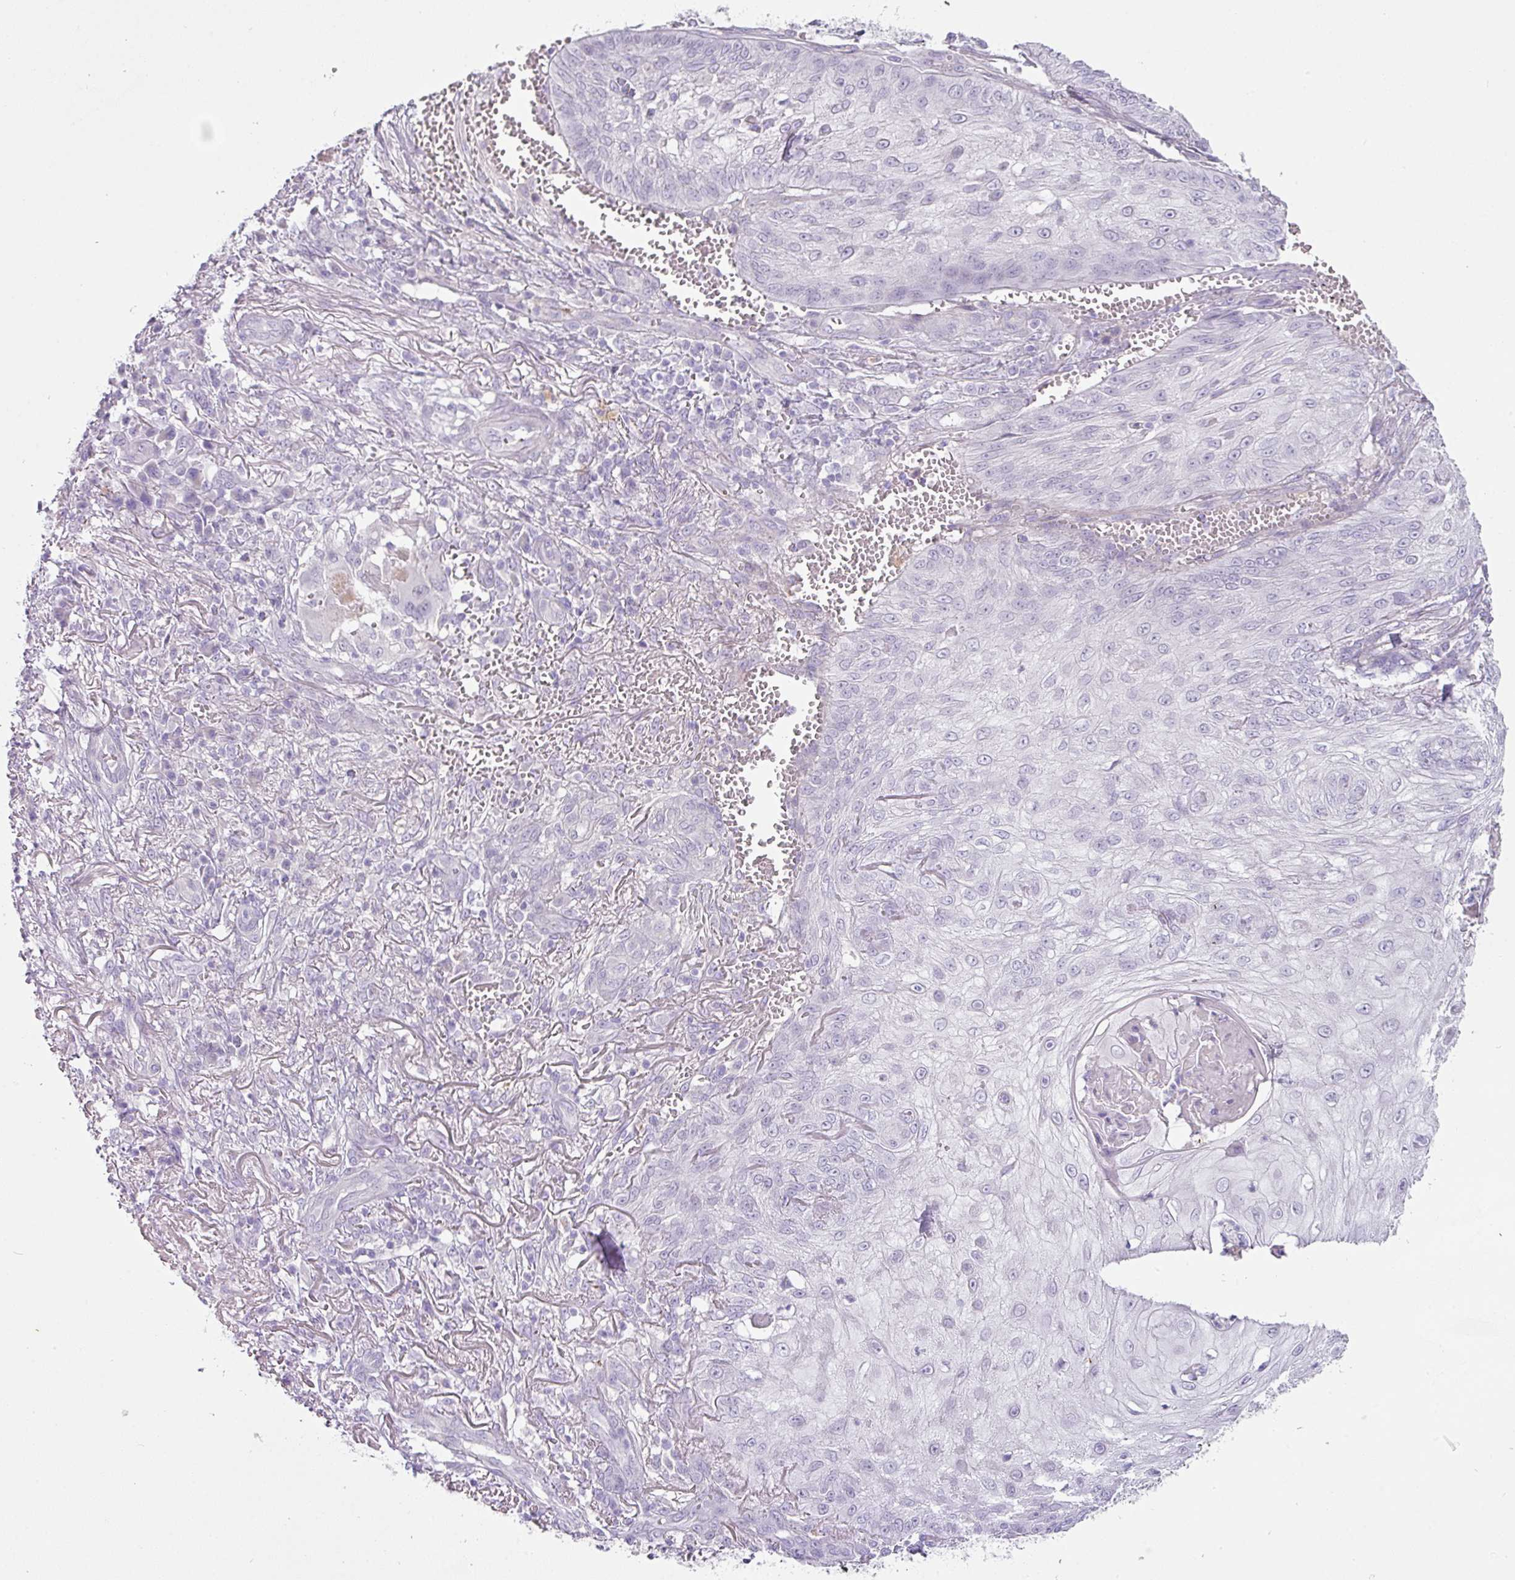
{"staining": {"intensity": "negative", "quantity": "none", "location": "none"}, "tissue": "skin cancer", "cell_type": "Tumor cells", "image_type": "cancer", "snomed": [{"axis": "morphology", "description": "Squamous cell carcinoma, NOS"}, {"axis": "topography", "description": "Skin"}], "caption": "DAB immunohistochemical staining of human skin cancer (squamous cell carcinoma) exhibits no significant staining in tumor cells. (DAB (3,3'-diaminobenzidine) immunohistochemistry visualized using brightfield microscopy, high magnification).", "gene": "OR52N1", "patient": {"sex": "male", "age": 70}}